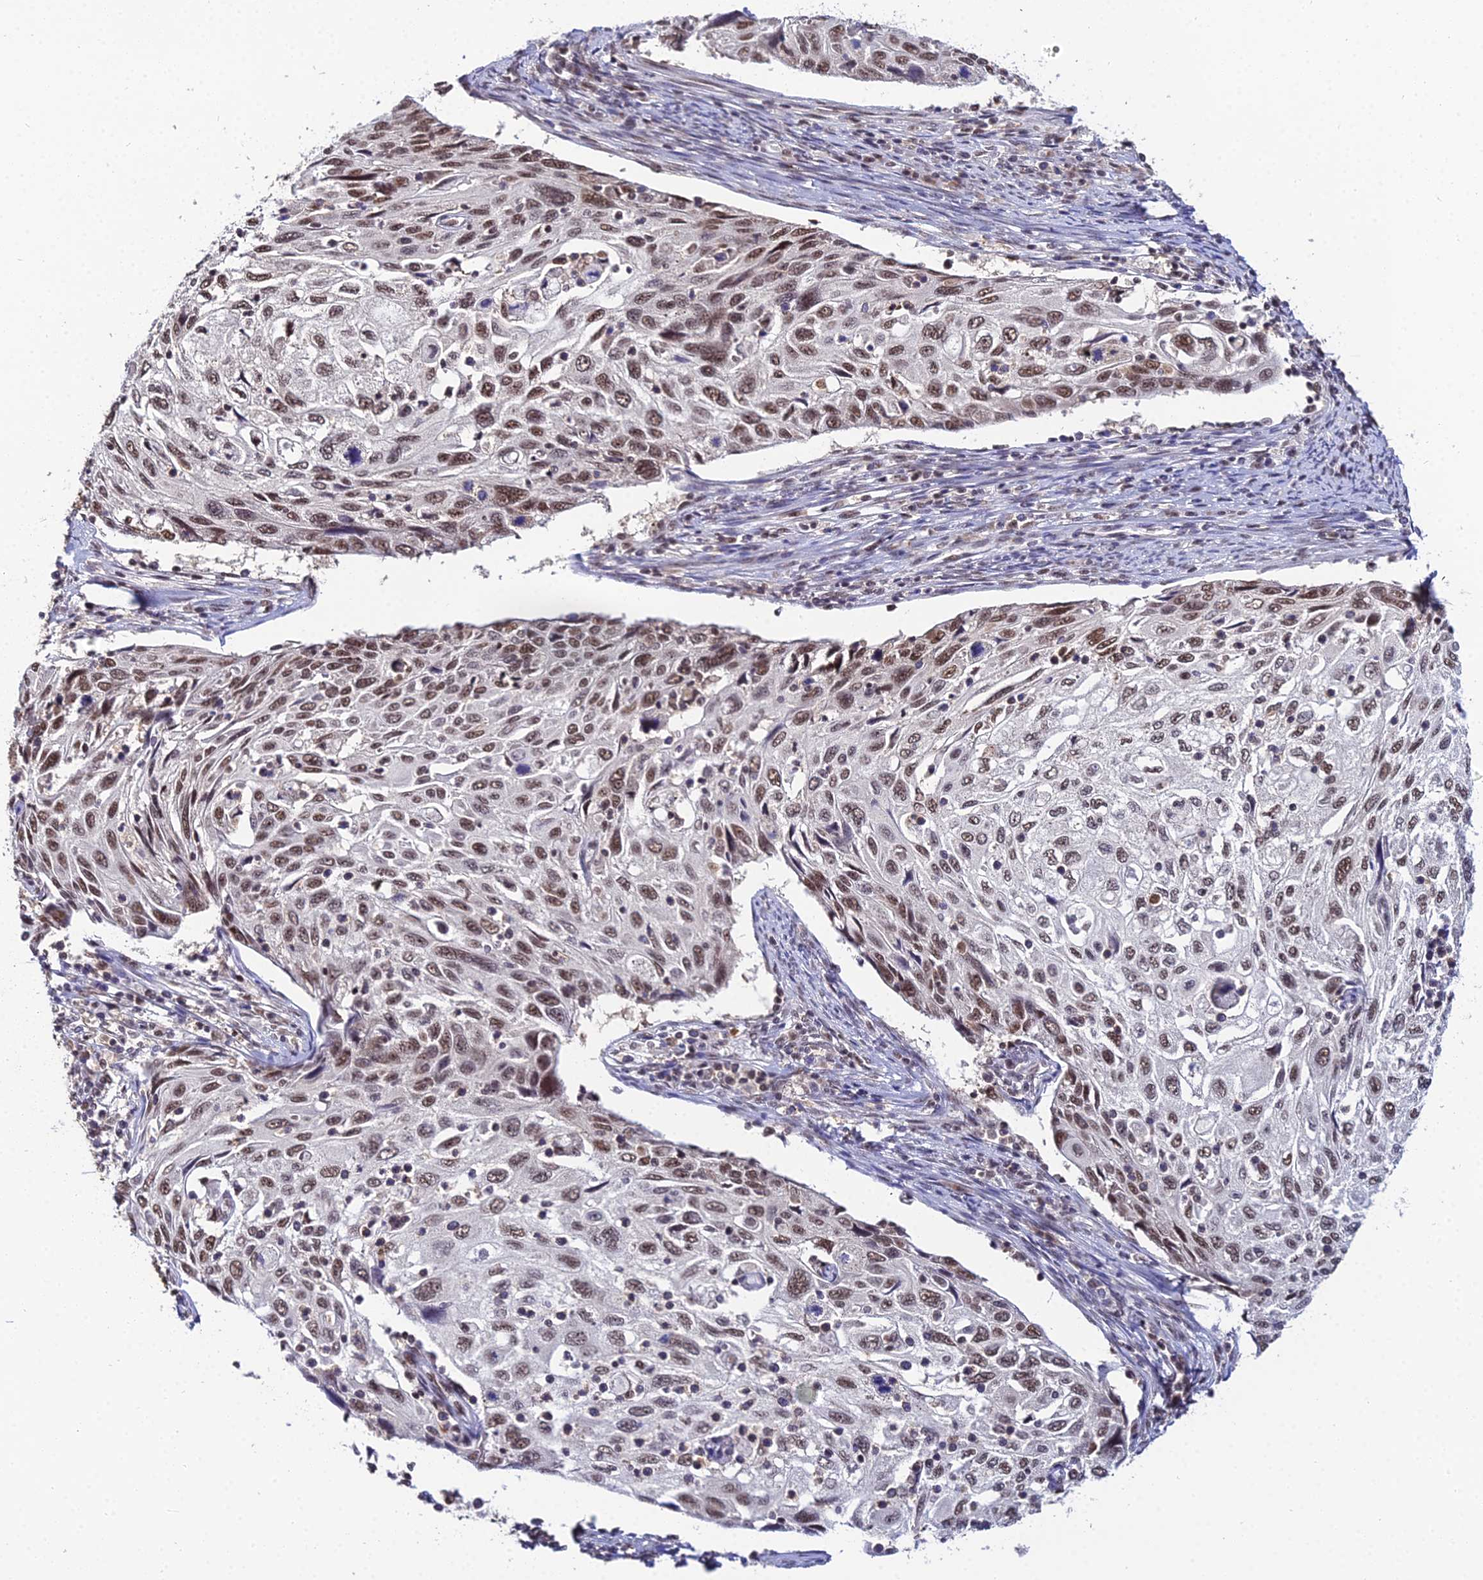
{"staining": {"intensity": "strong", "quantity": ">75%", "location": "nuclear"}, "tissue": "cervical cancer", "cell_type": "Tumor cells", "image_type": "cancer", "snomed": [{"axis": "morphology", "description": "Squamous cell carcinoma, NOS"}, {"axis": "topography", "description": "Cervix"}], "caption": "Immunohistochemical staining of squamous cell carcinoma (cervical) shows strong nuclear protein staining in about >75% of tumor cells. (Stains: DAB (3,3'-diaminobenzidine) in brown, nuclei in blue, Microscopy: brightfield microscopy at high magnification).", "gene": "EXOSC3", "patient": {"sex": "female", "age": 70}}